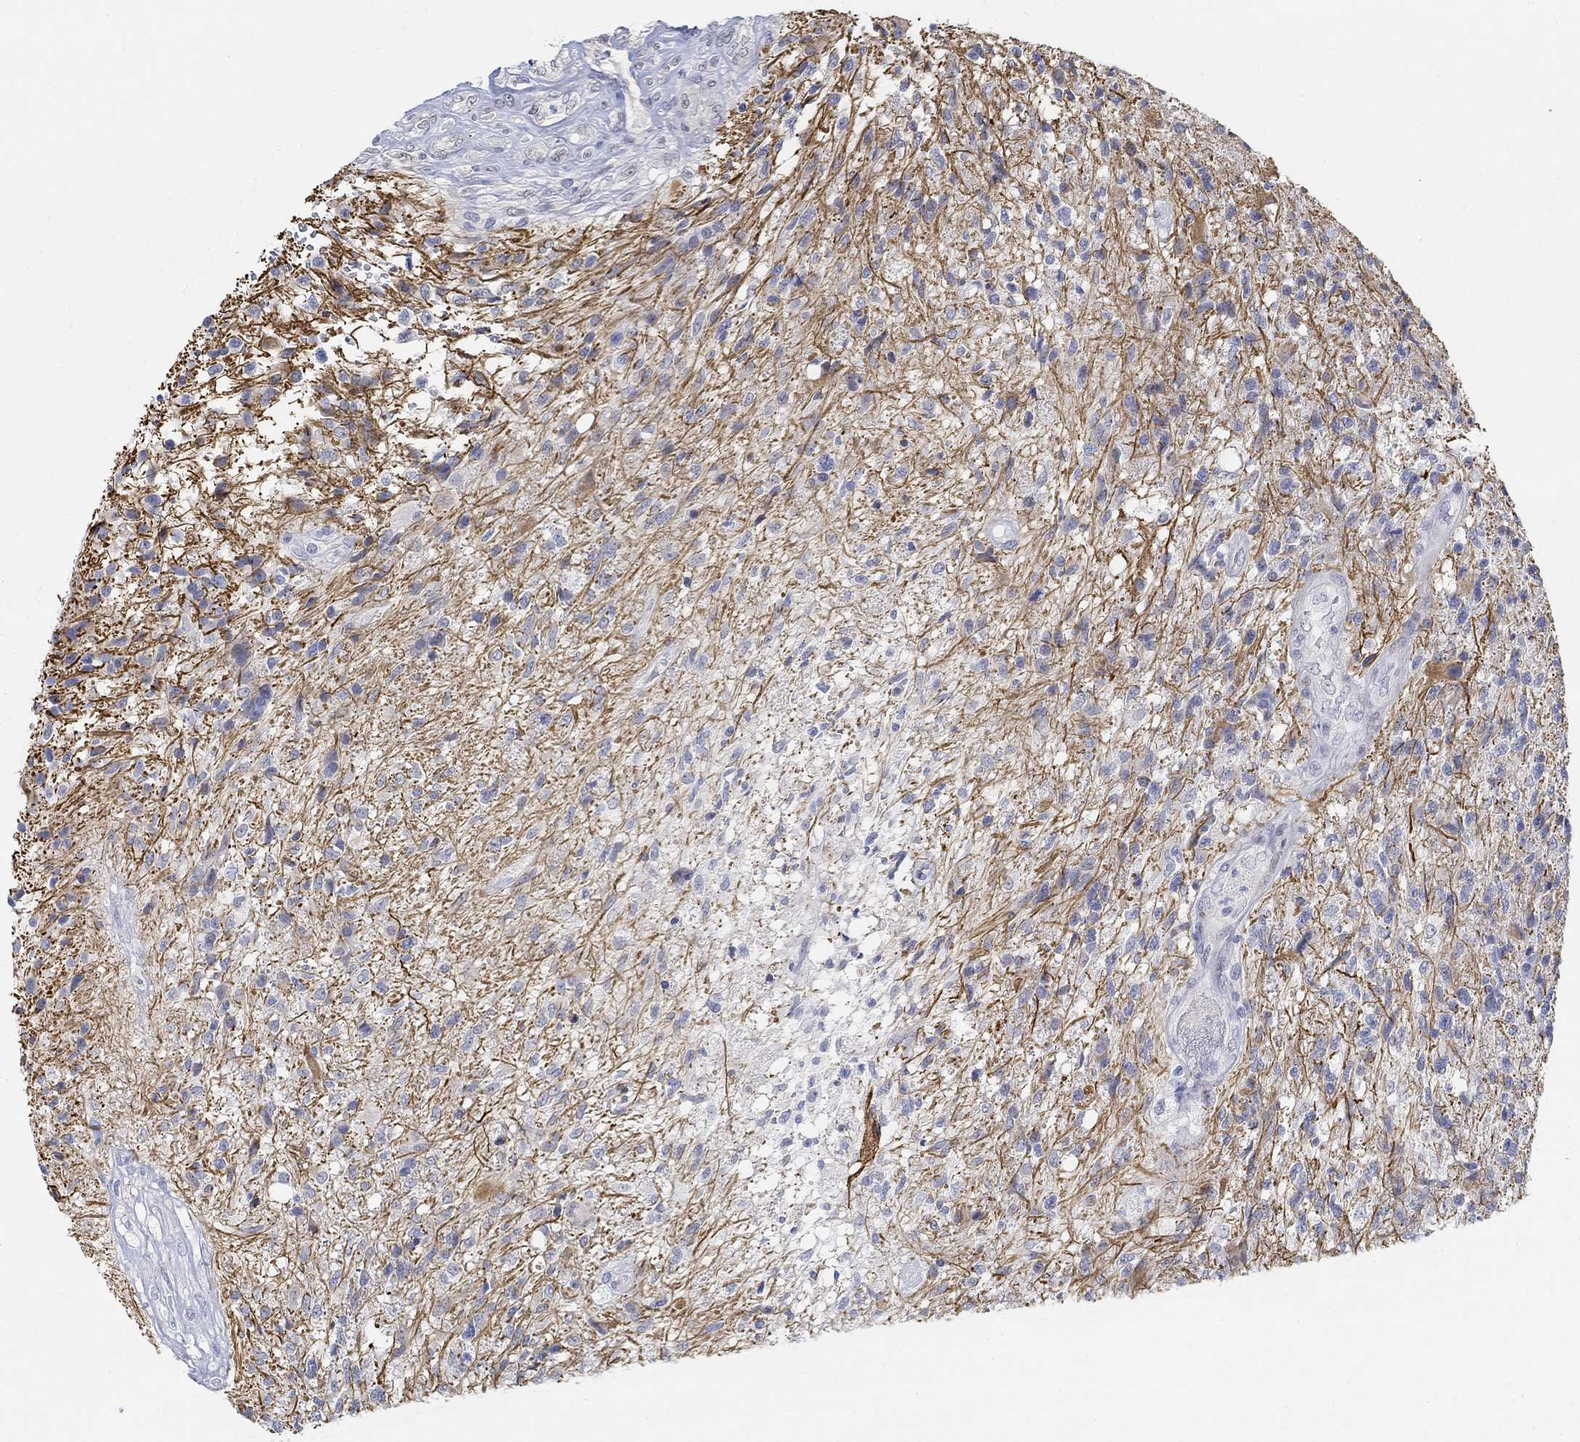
{"staining": {"intensity": "moderate", "quantity": "<25%", "location": "cytoplasmic/membranous"}, "tissue": "glioma", "cell_type": "Tumor cells", "image_type": "cancer", "snomed": [{"axis": "morphology", "description": "Glioma, malignant, High grade"}, {"axis": "topography", "description": "Brain"}], "caption": "Immunohistochemical staining of human glioma shows low levels of moderate cytoplasmic/membranous protein staining in about <25% of tumor cells.", "gene": "SNTG2", "patient": {"sex": "male", "age": 56}}